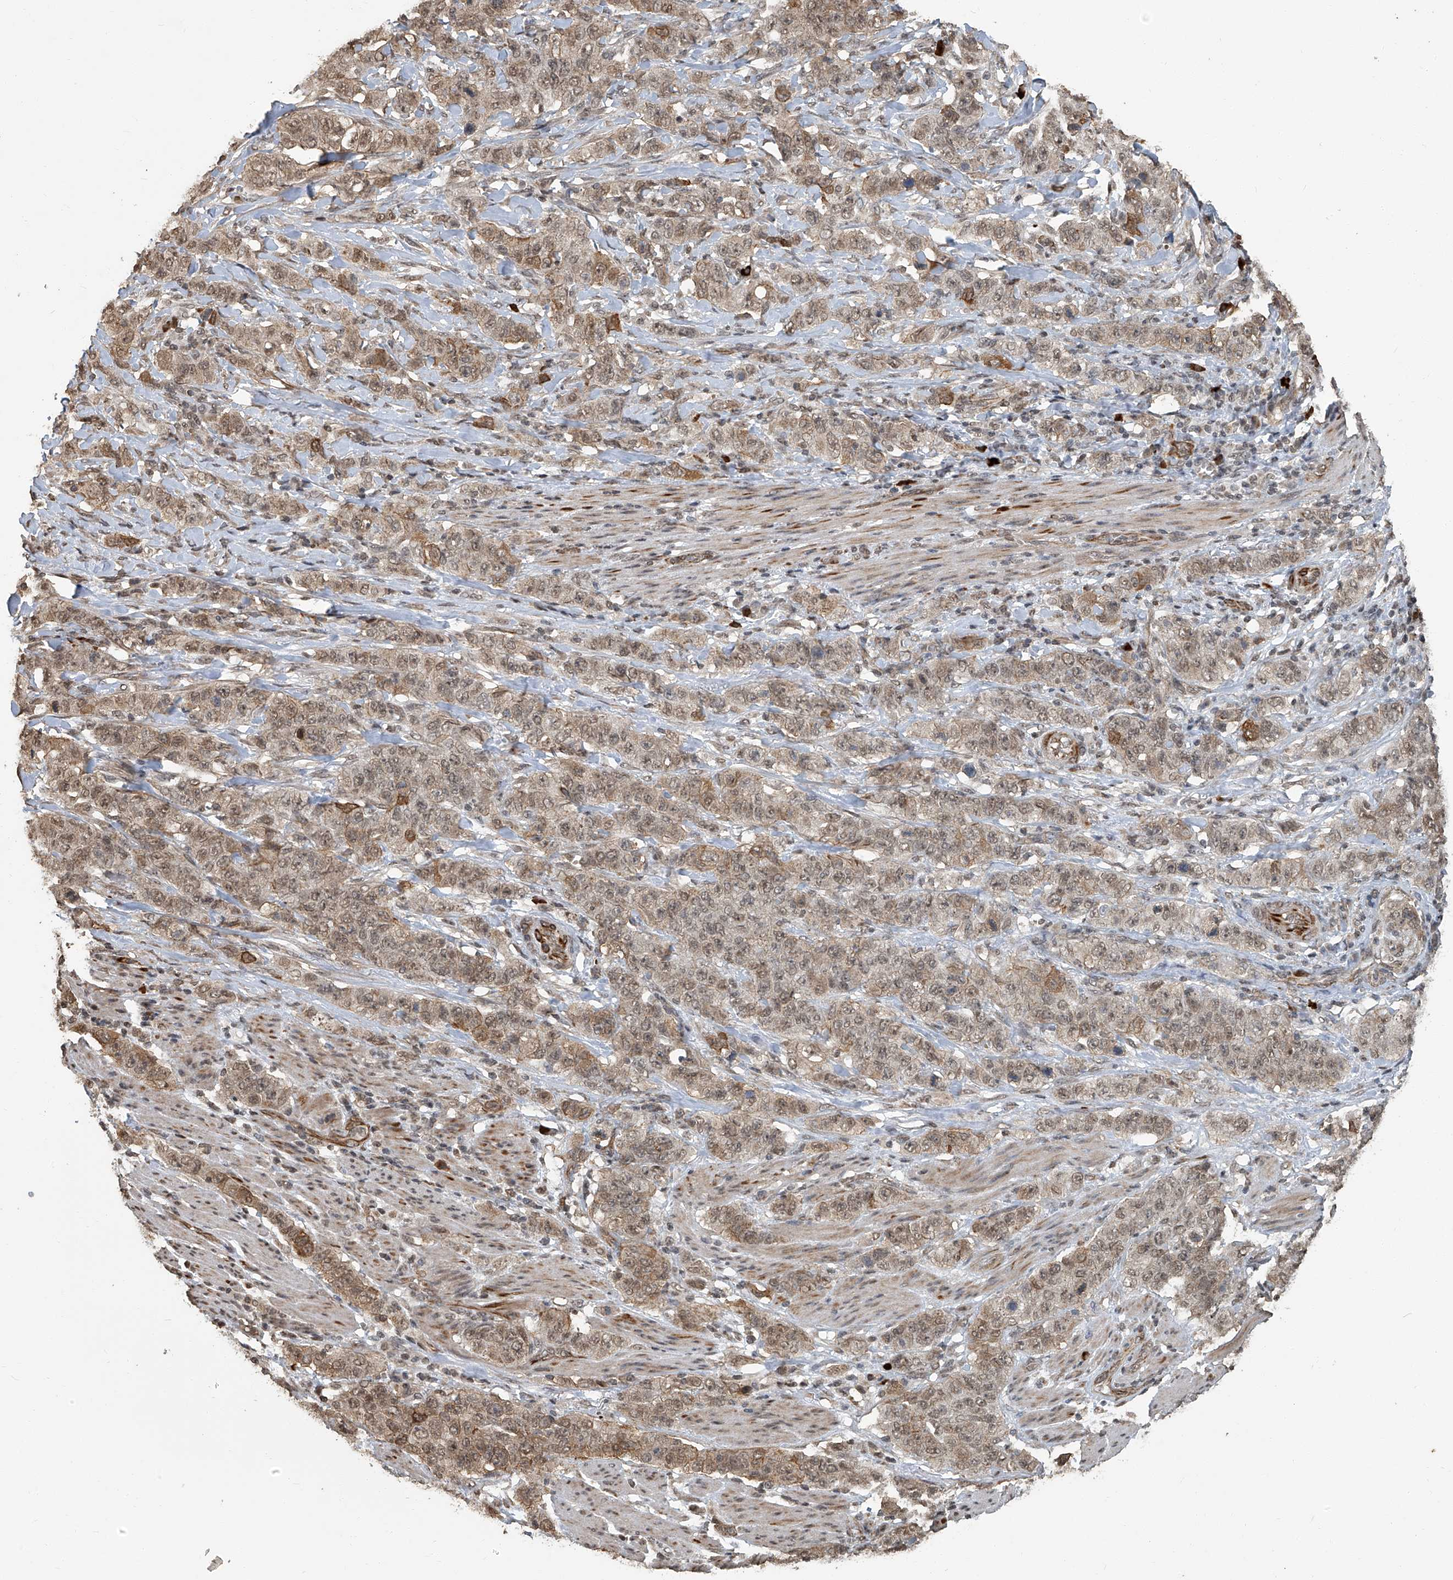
{"staining": {"intensity": "weak", "quantity": ">75%", "location": "cytoplasmic/membranous"}, "tissue": "stomach cancer", "cell_type": "Tumor cells", "image_type": "cancer", "snomed": [{"axis": "morphology", "description": "Adenocarcinoma, NOS"}, {"axis": "topography", "description": "Stomach"}], "caption": "Weak cytoplasmic/membranous expression for a protein is present in about >75% of tumor cells of adenocarcinoma (stomach) using IHC.", "gene": "GPR132", "patient": {"sex": "male", "age": 48}}